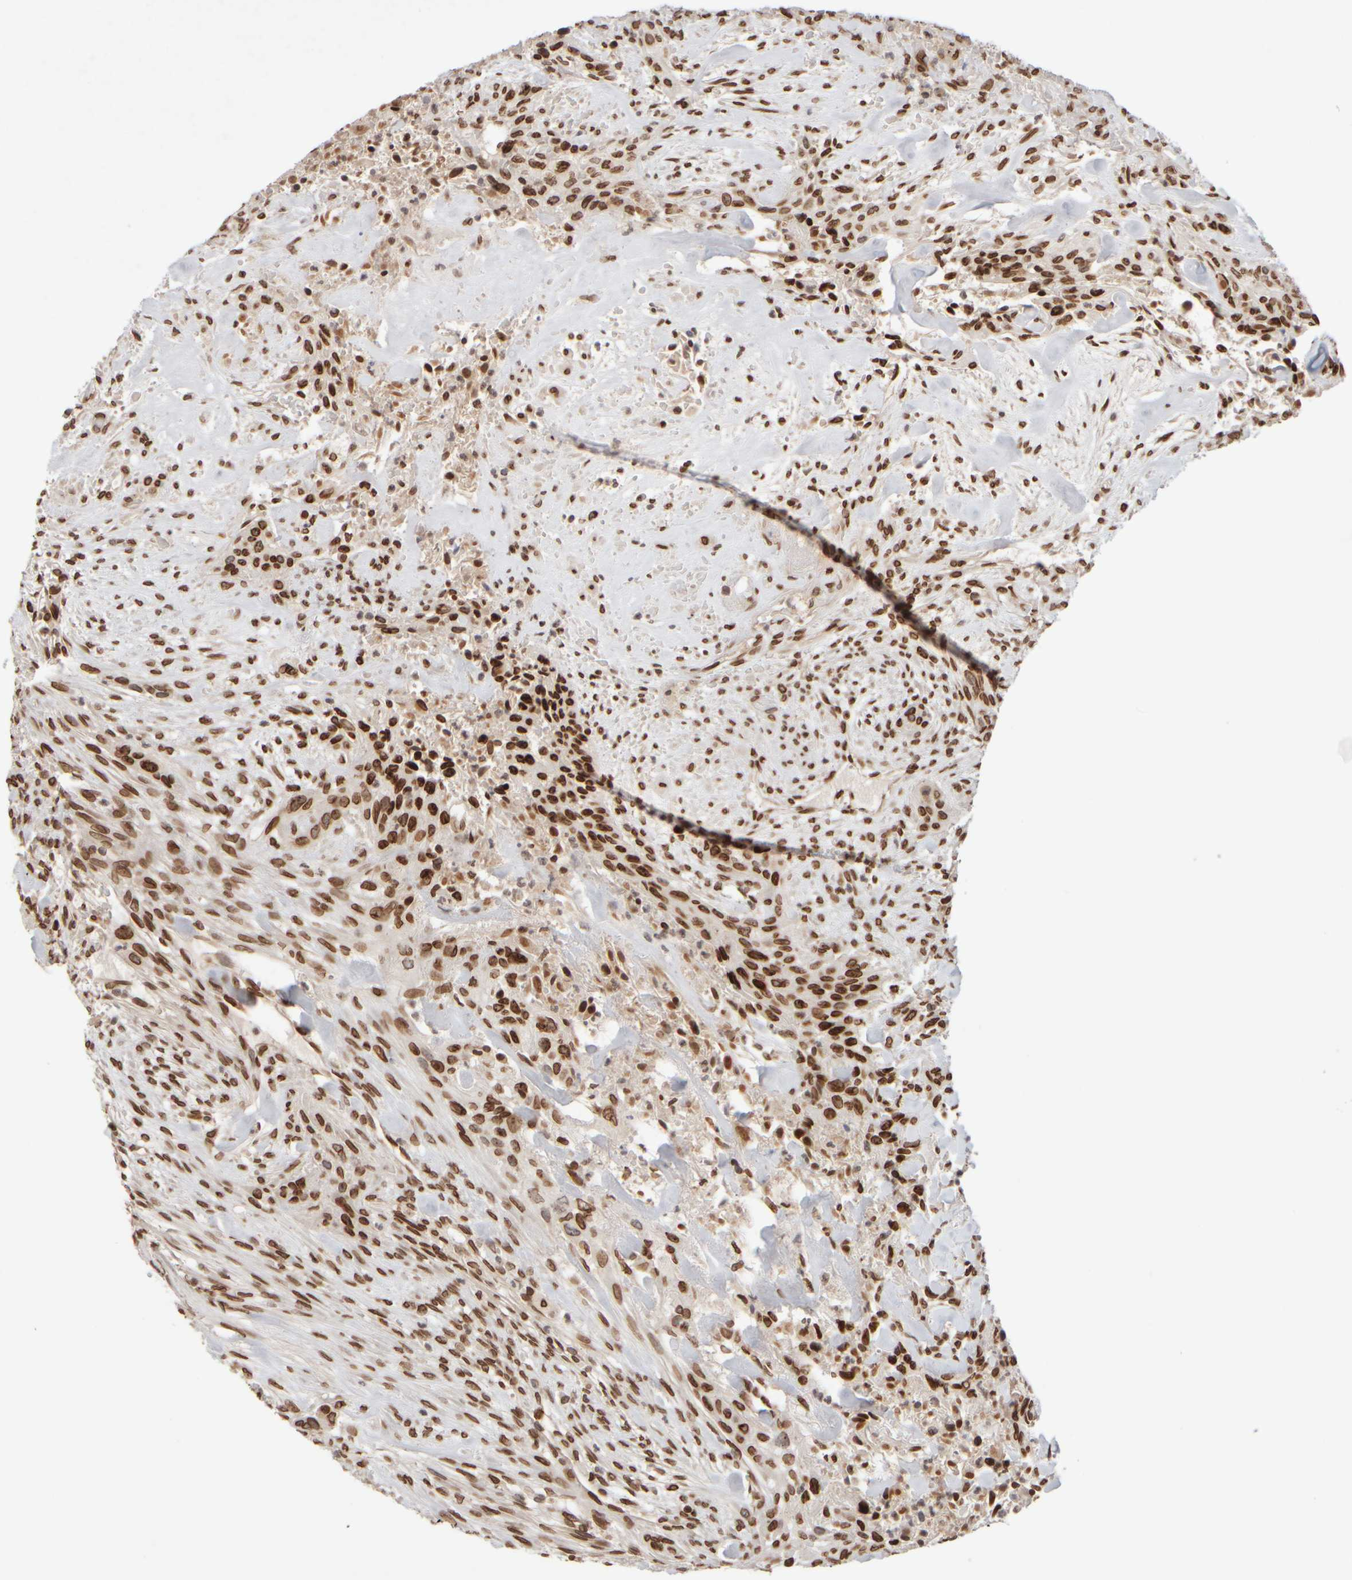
{"staining": {"intensity": "strong", "quantity": ">75%", "location": "cytoplasmic/membranous,nuclear"}, "tissue": "urothelial cancer", "cell_type": "Tumor cells", "image_type": "cancer", "snomed": [{"axis": "morphology", "description": "Urothelial carcinoma, High grade"}, {"axis": "topography", "description": "Urinary bladder"}], "caption": "About >75% of tumor cells in human urothelial cancer reveal strong cytoplasmic/membranous and nuclear protein positivity as visualized by brown immunohistochemical staining.", "gene": "ZC3HC1", "patient": {"sex": "male", "age": 35}}